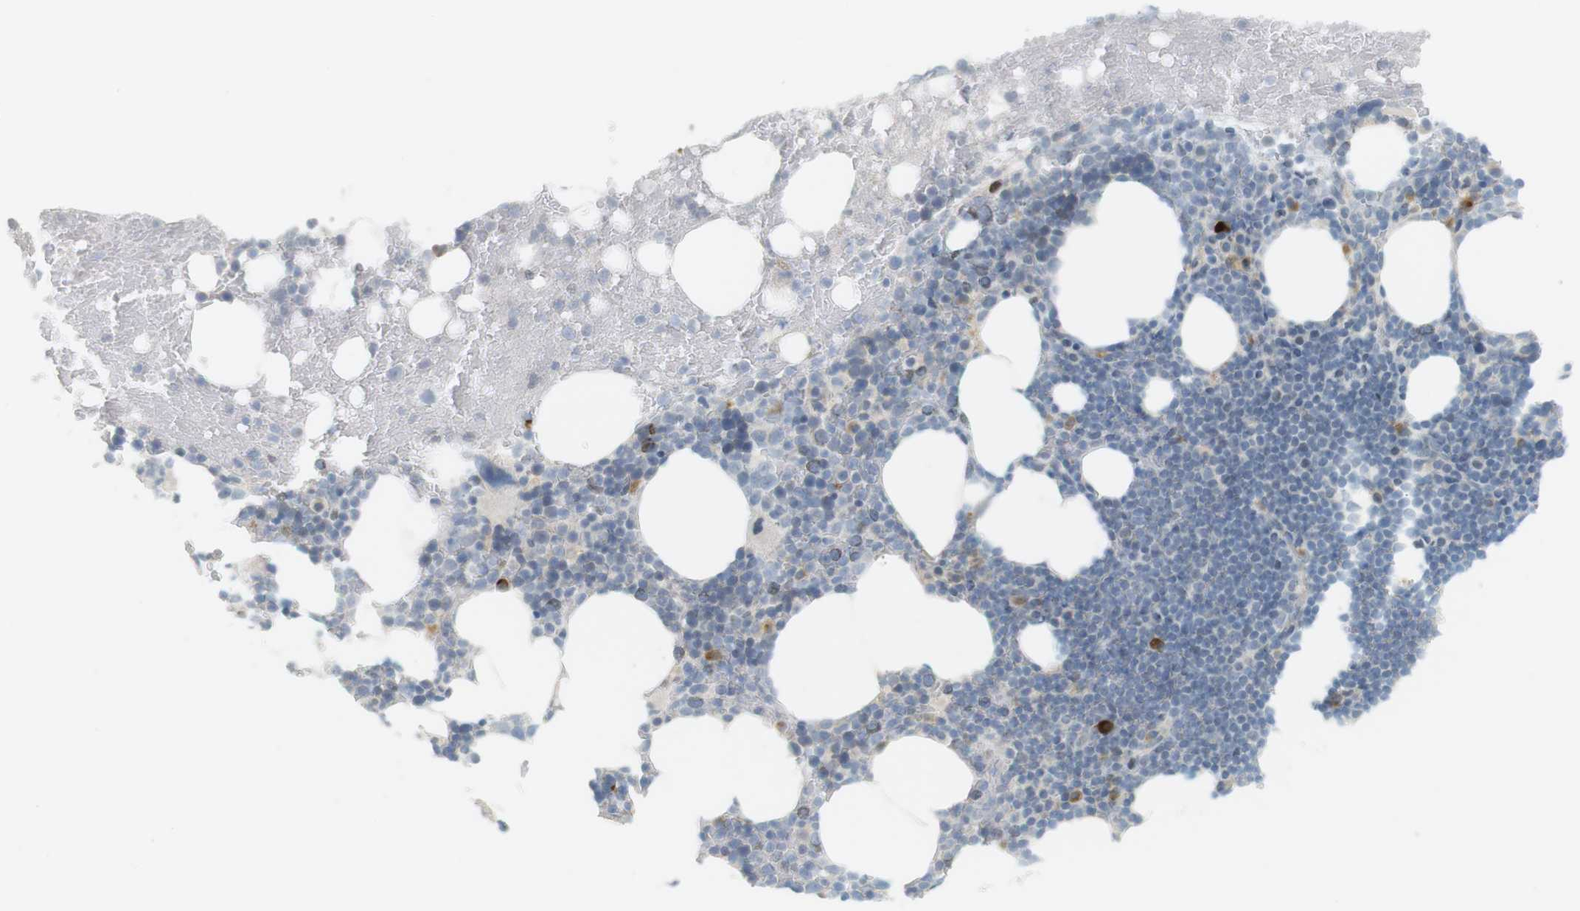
{"staining": {"intensity": "moderate", "quantity": "<25%", "location": "cytoplasmic/membranous,nuclear"}, "tissue": "bone marrow", "cell_type": "Hematopoietic cells", "image_type": "normal", "snomed": [{"axis": "morphology", "description": "Normal tissue, NOS"}, {"axis": "topography", "description": "Bone marrow"}], "caption": "Human bone marrow stained with a protein marker reveals moderate staining in hematopoietic cells.", "gene": "DMC1", "patient": {"sex": "female", "age": 66}}